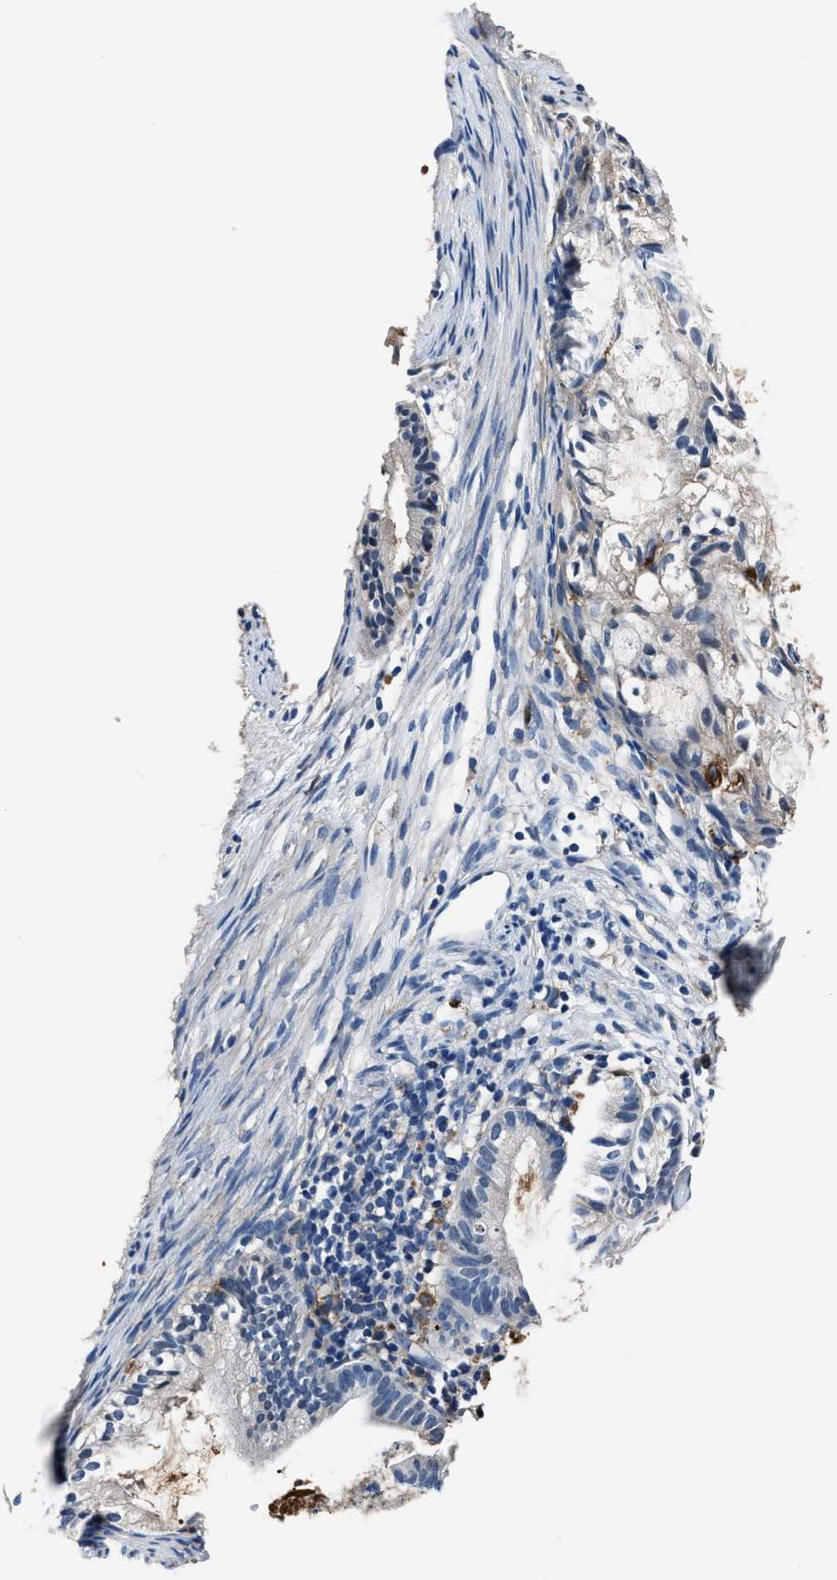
{"staining": {"intensity": "negative", "quantity": "none", "location": "none"}, "tissue": "cervical cancer", "cell_type": "Tumor cells", "image_type": "cancer", "snomed": [{"axis": "morphology", "description": "Normal tissue, NOS"}, {"axis": "morphology", "description": "Adenocarcinoma, NOS"}, {"axis": "topography", "description": "Cervix"}, {"axis": "topography", "description": "Endometrium"}], "caption": "Protein analysis of cervical cancer (adenocarcinoma) displays no significant expression in tumor cells.", "gene": "FTL", "patient": {"sex": "female", "age": 86}}